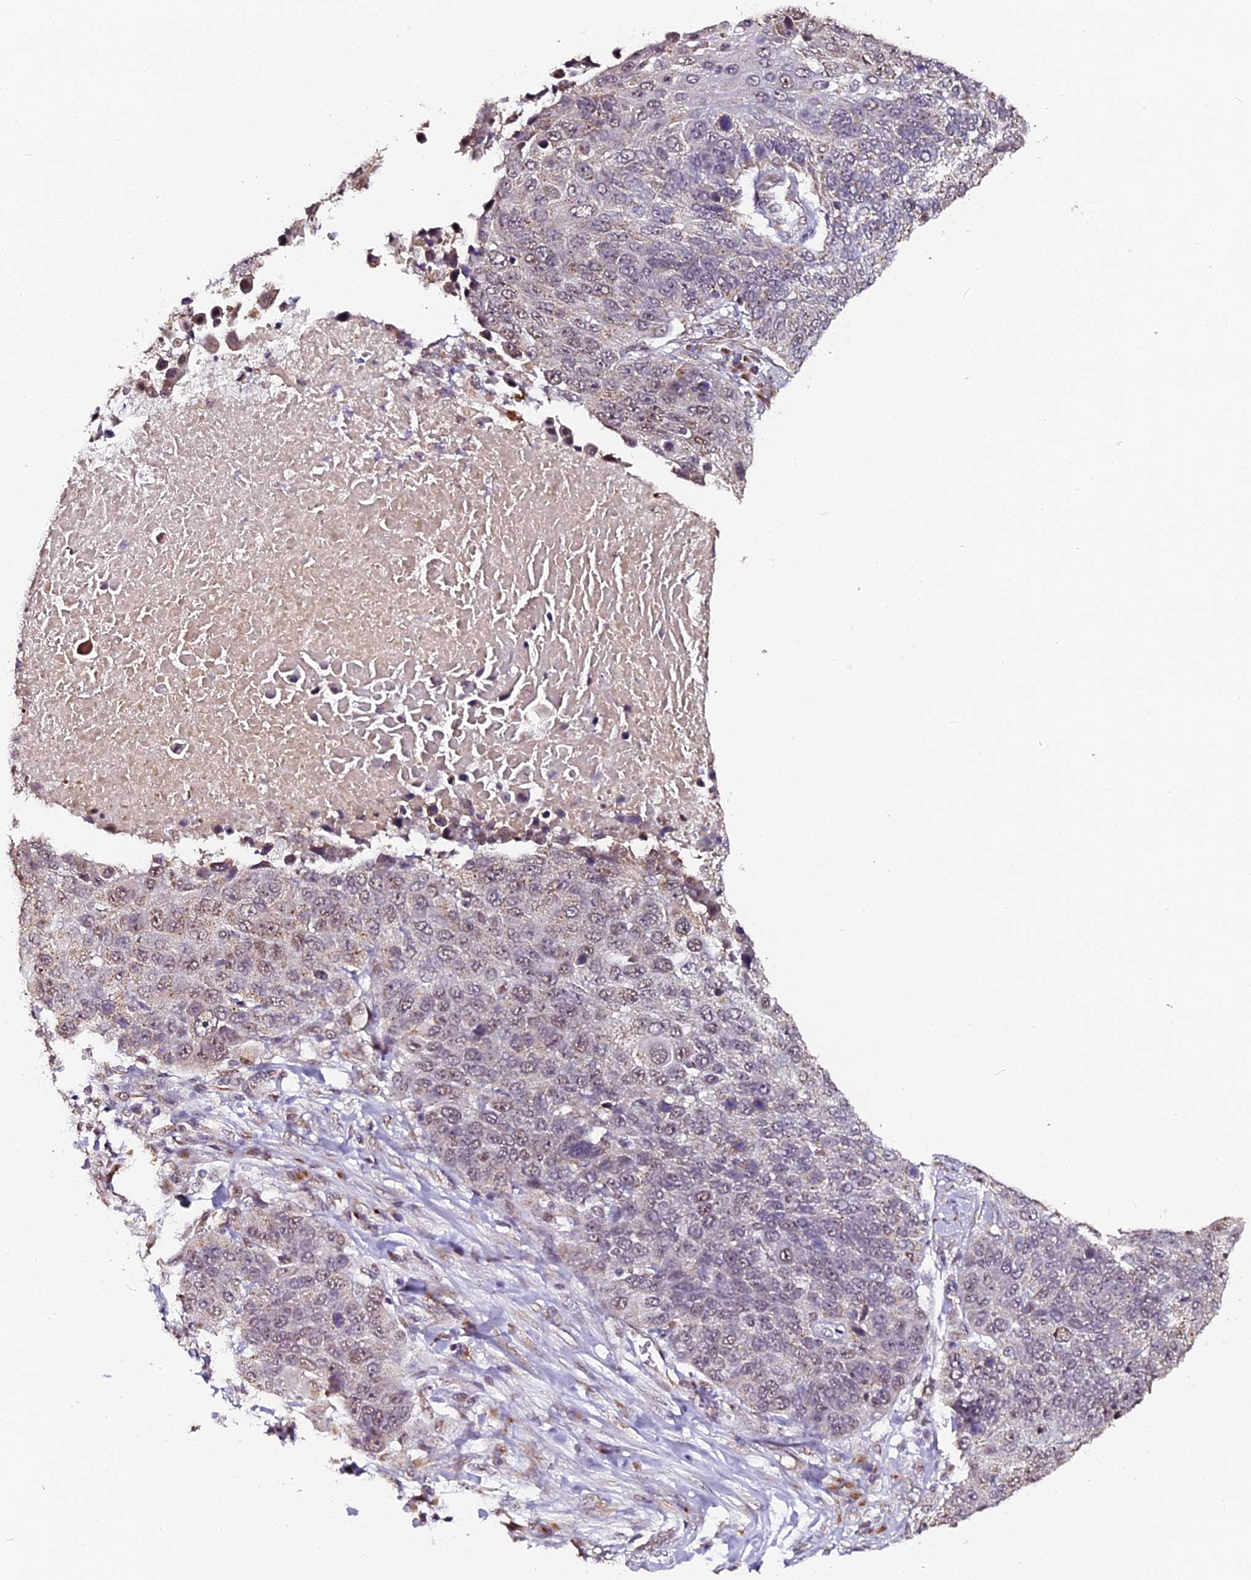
{"staining": {"intensity": "weak", "quantity": "<25%", "location": "nuclear"}, "tissue": "lung cancer", "cell_type": "Tumor cells", "image_type": "cancer", "snomed": [{"axis": "morphology", "description": "Normal tissue, NOS"}, {"axis": "morphology", "description": "Squamous cell carcinoma, NOS"}, {"axis": "topography", "description": "Lymph node"}, {"axis": "topography", "description": "Lung"}], "caption": "Lung squamous cell carcinoma was stained to show a protein in brown. There is no significant expression in tumor cells.", "gene": "NCBP1", "patient": {"sex": "male", "age": 66}}